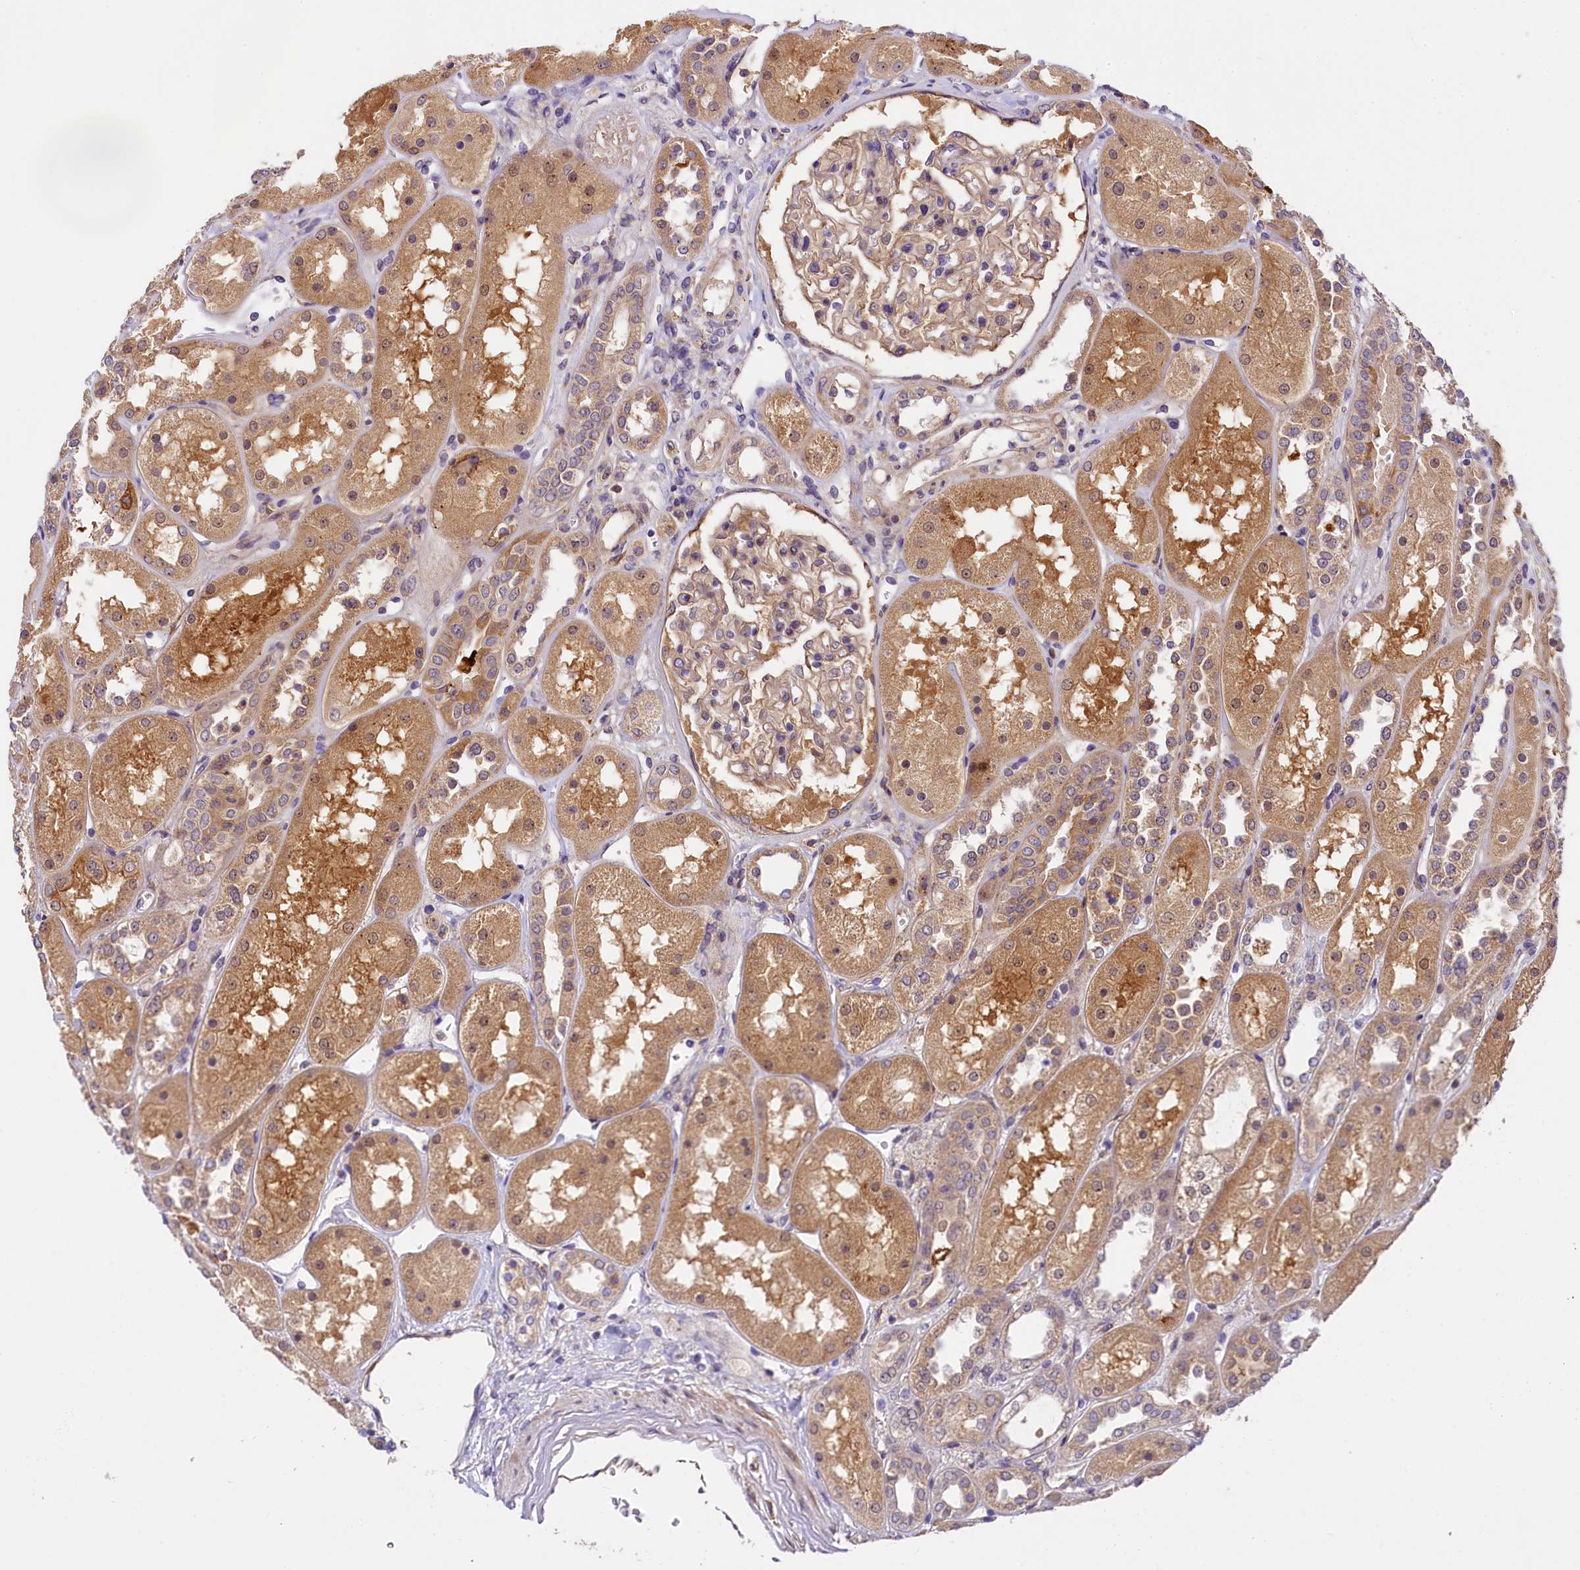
{"staining": {"intensity": "weak", "quantity": ">75%", "location": "cytoplasmic/membranous"}, "tissue": "kidney", "cell_type": "Cells in glomeruli", "image_type": "normal", "snomed": [{"axis": "morphology", "description": "Normal tissue, NOS"}, {"axis": "topography", "description": "Kidney"}], "caption": "Immunohistochemical staining of unremarkable human kidney shows >75% levels of weak cytoplasmic/membranous protein staining in approximately >75% of cells in glomeruli.", "gene": "UBXN6", "patient": {"sex": "male", "age": 70}}